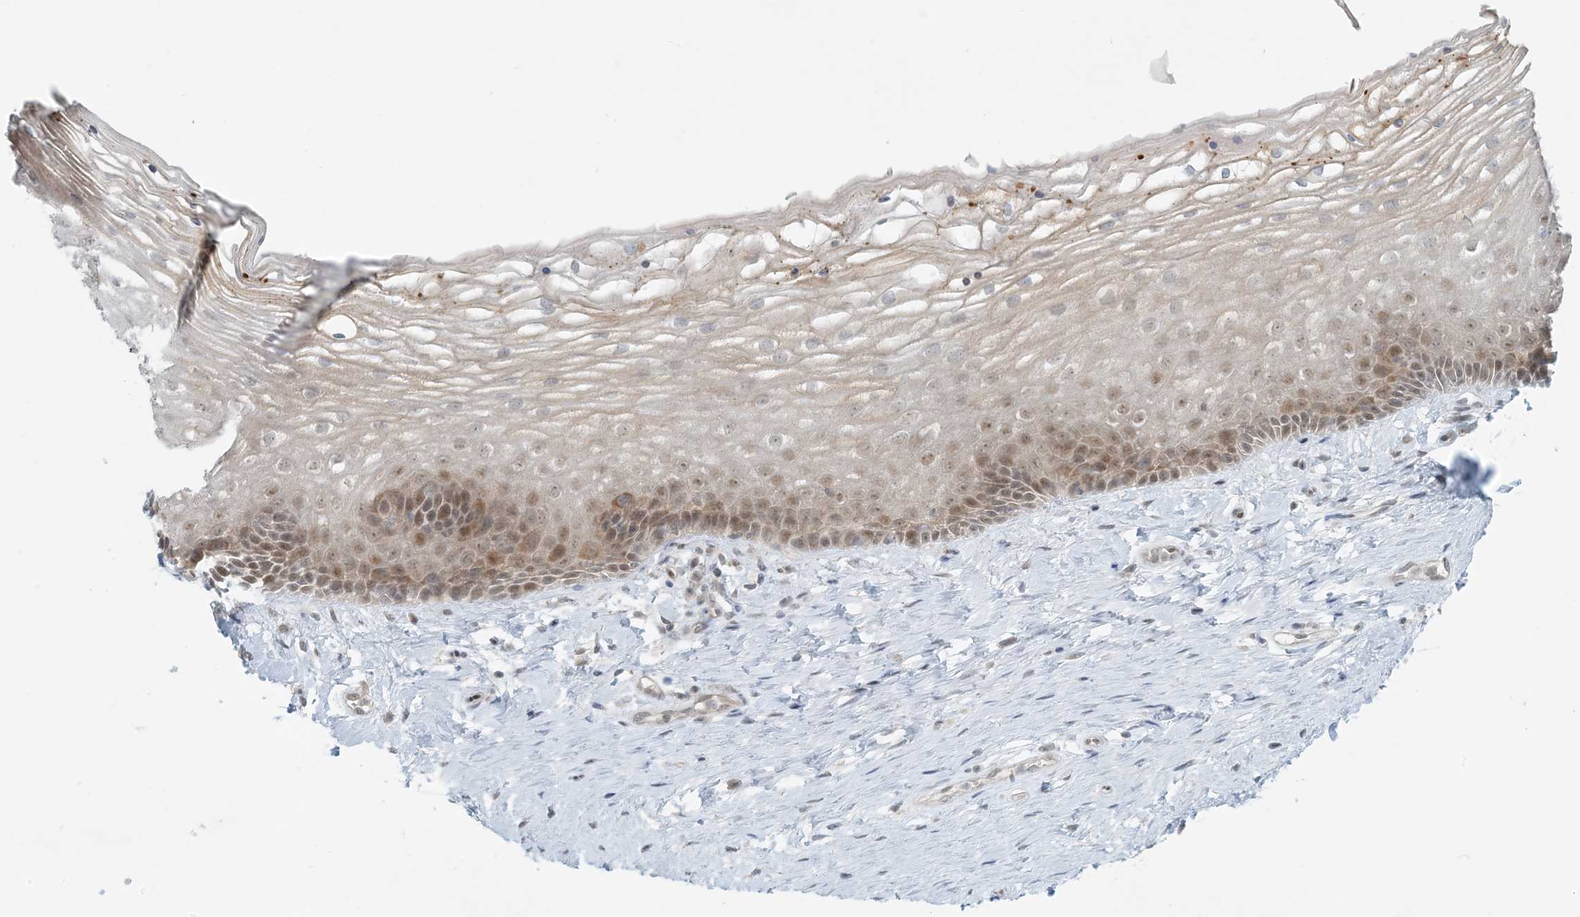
{"staining": {"intensity": "weak", "quantity": "25%-75%", "location": "cytoplasmic/membranous,nuclear"}, "tissue": "vagina", "cell_type": "Squamous epithelial cells", "image_type": "normal", "snomed": [{"axis": "morphology", "description": "Normal tissue, NOS"}, {"axis": "topography", "description": "Vagina"}], "caption": "Human vagina stained for a protein (brown) displays weak cytoplasmic/membranous,nuclear positive positivity in about 25%-75% of squamous epithelial cells.", "gene": "OBI1", "patient": {"sex": "female", "age": 46}}